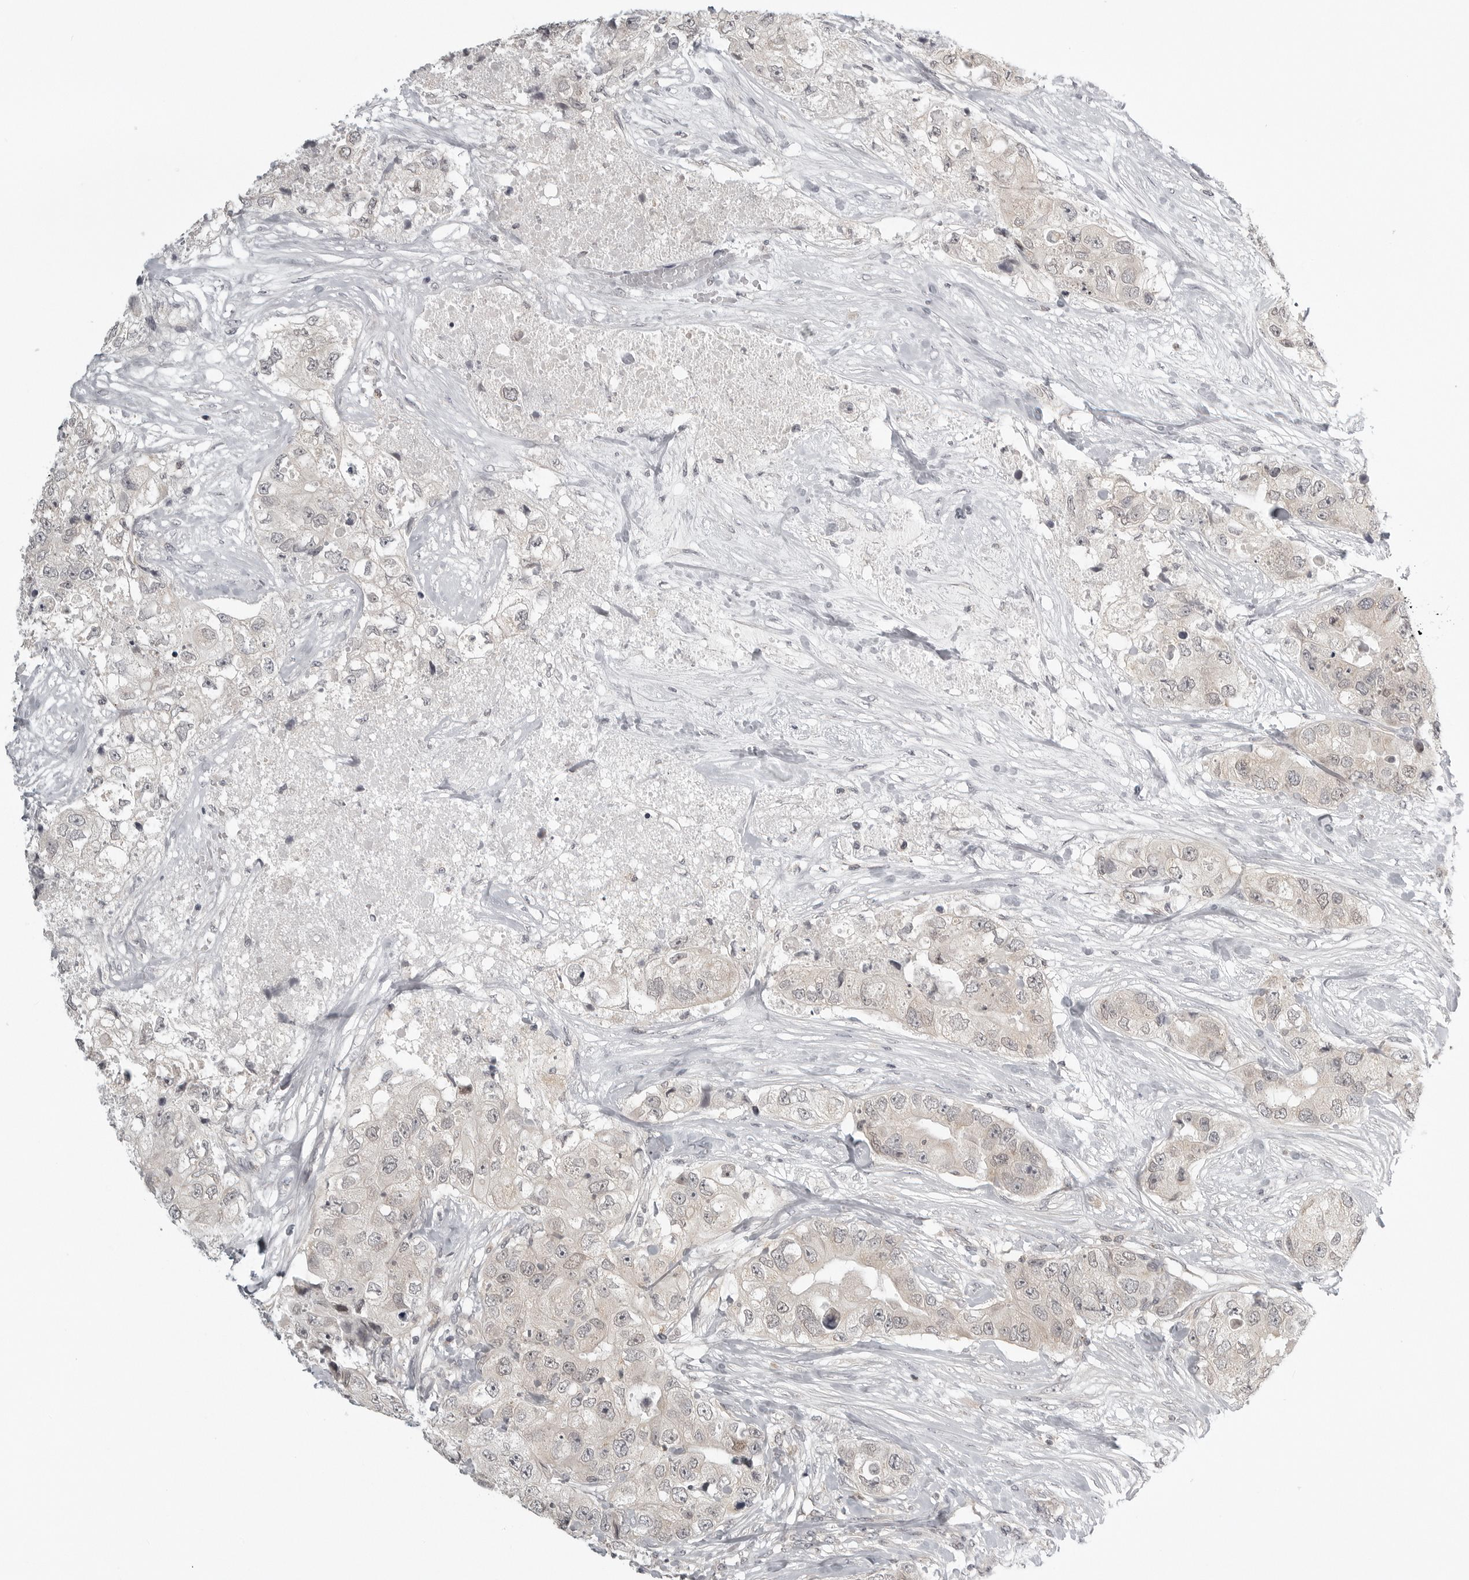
{"staining": {"intensity": "negative", "quantity": "none", "location": "none"}, "tissue": "breast cancer", "cell_type": "Tumor cells", "image_type": "cancer", "snomed": [{"axis": "morphology", "description": "Duct carcinoma"}, {"axis": "topography", "description": "Breast"}], "caption": "Immunohistochemistry (IHC) of breast invasive ductal carcinoma displays no positivity in tumor cells.", "gene": "TUT4", "patient": {"sex": "female", "age": 62}}